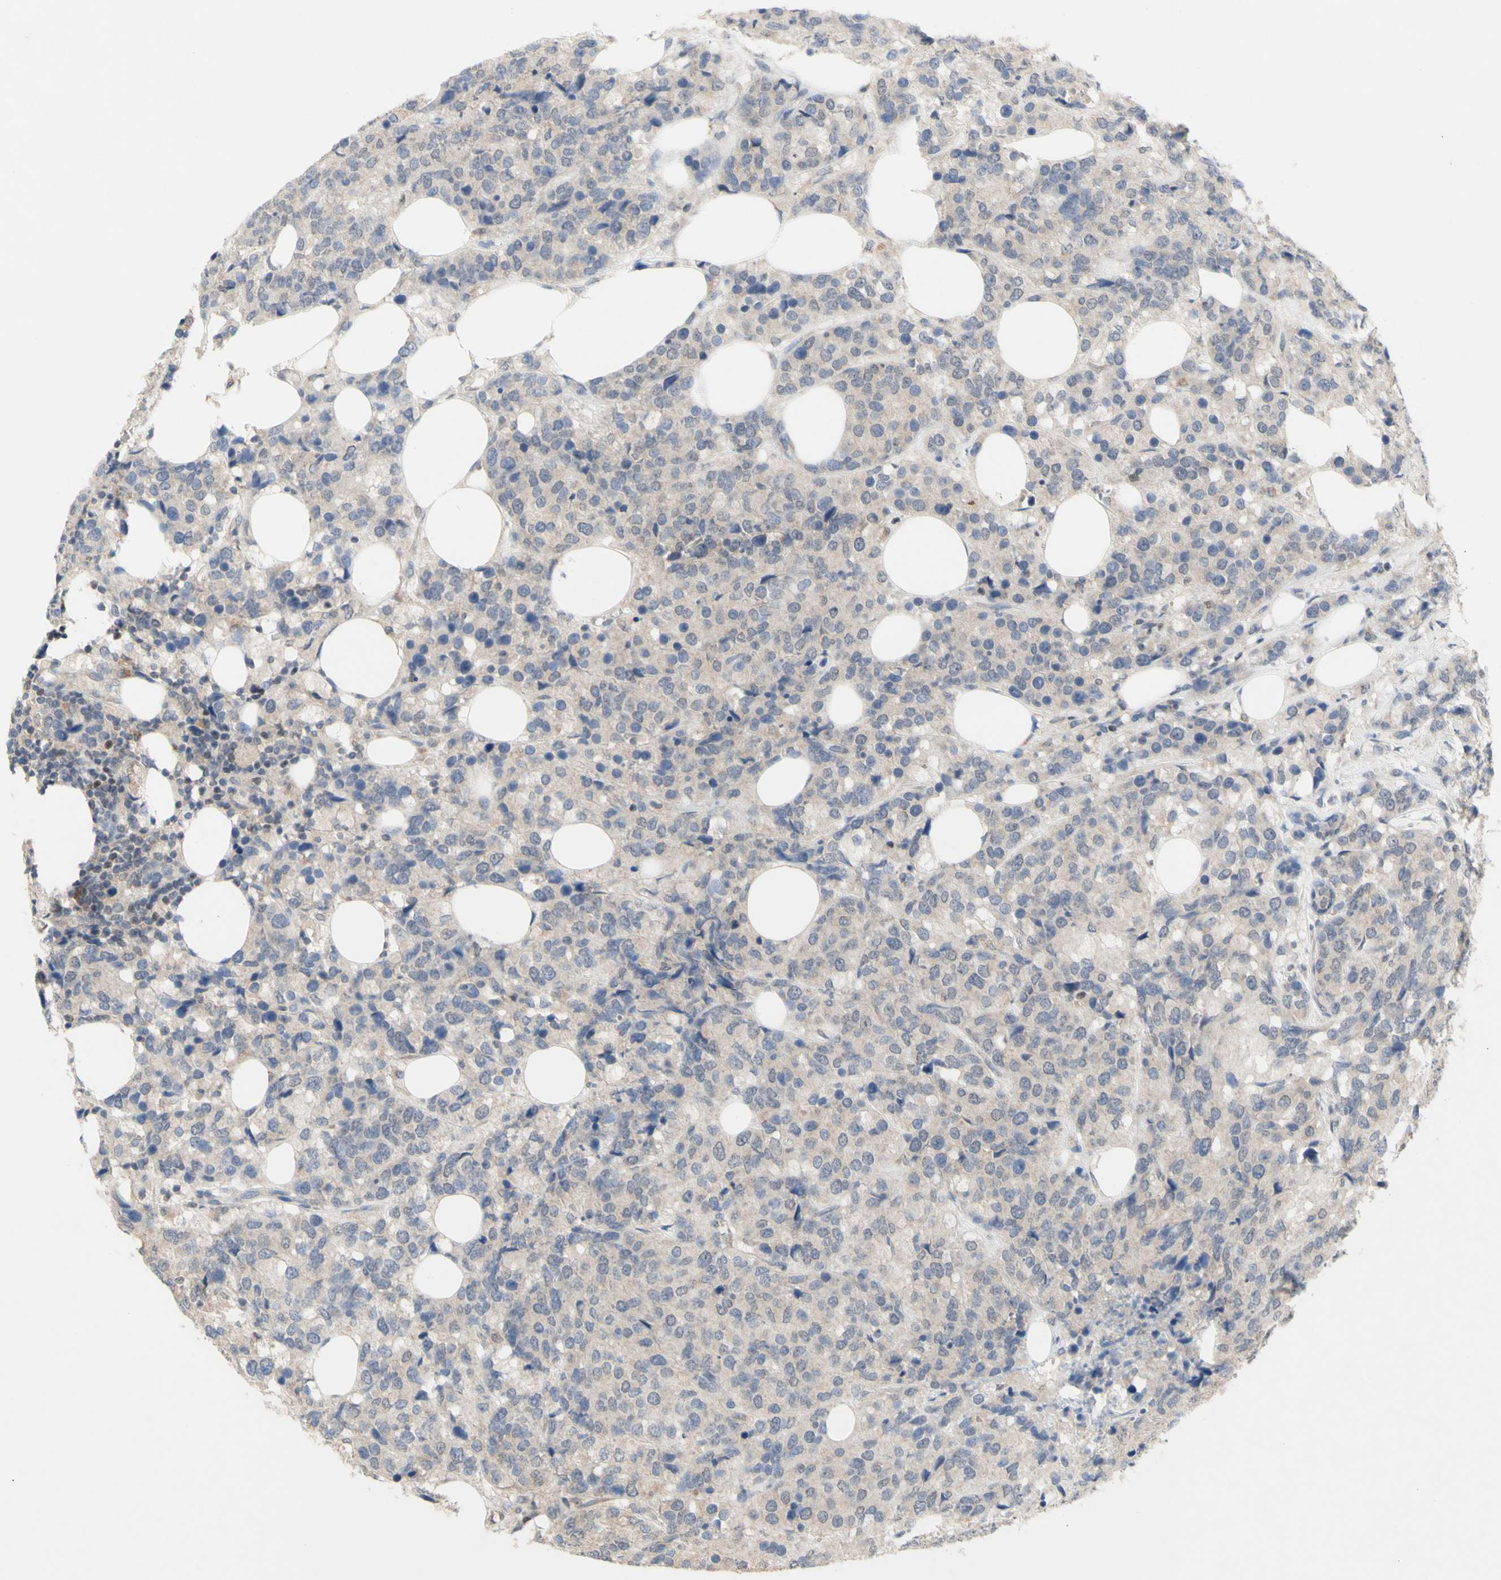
{"staining": {"intensity": "weak", "quantity": ">75%", "location": "cytoplasmic/membranous"}, "tissue": "breast cancer", "cell_type": "Tumor cells", "image_type": "cancer", "snomed": [{"axis": "morphology", "description": "Lobular carcinoma"}, {"axis": "topography", "description": "Breast"}], "caption": "Immunohistochemistry (IHC) micrograph of human breast cancer stained for a protein (brown), which demonstrates low levels of weak cytoplasmic/membranous expression in approximately >75% of tumor cells.", "gene": "NLRP1", "patient": {"sex": "female", "age": 59}}